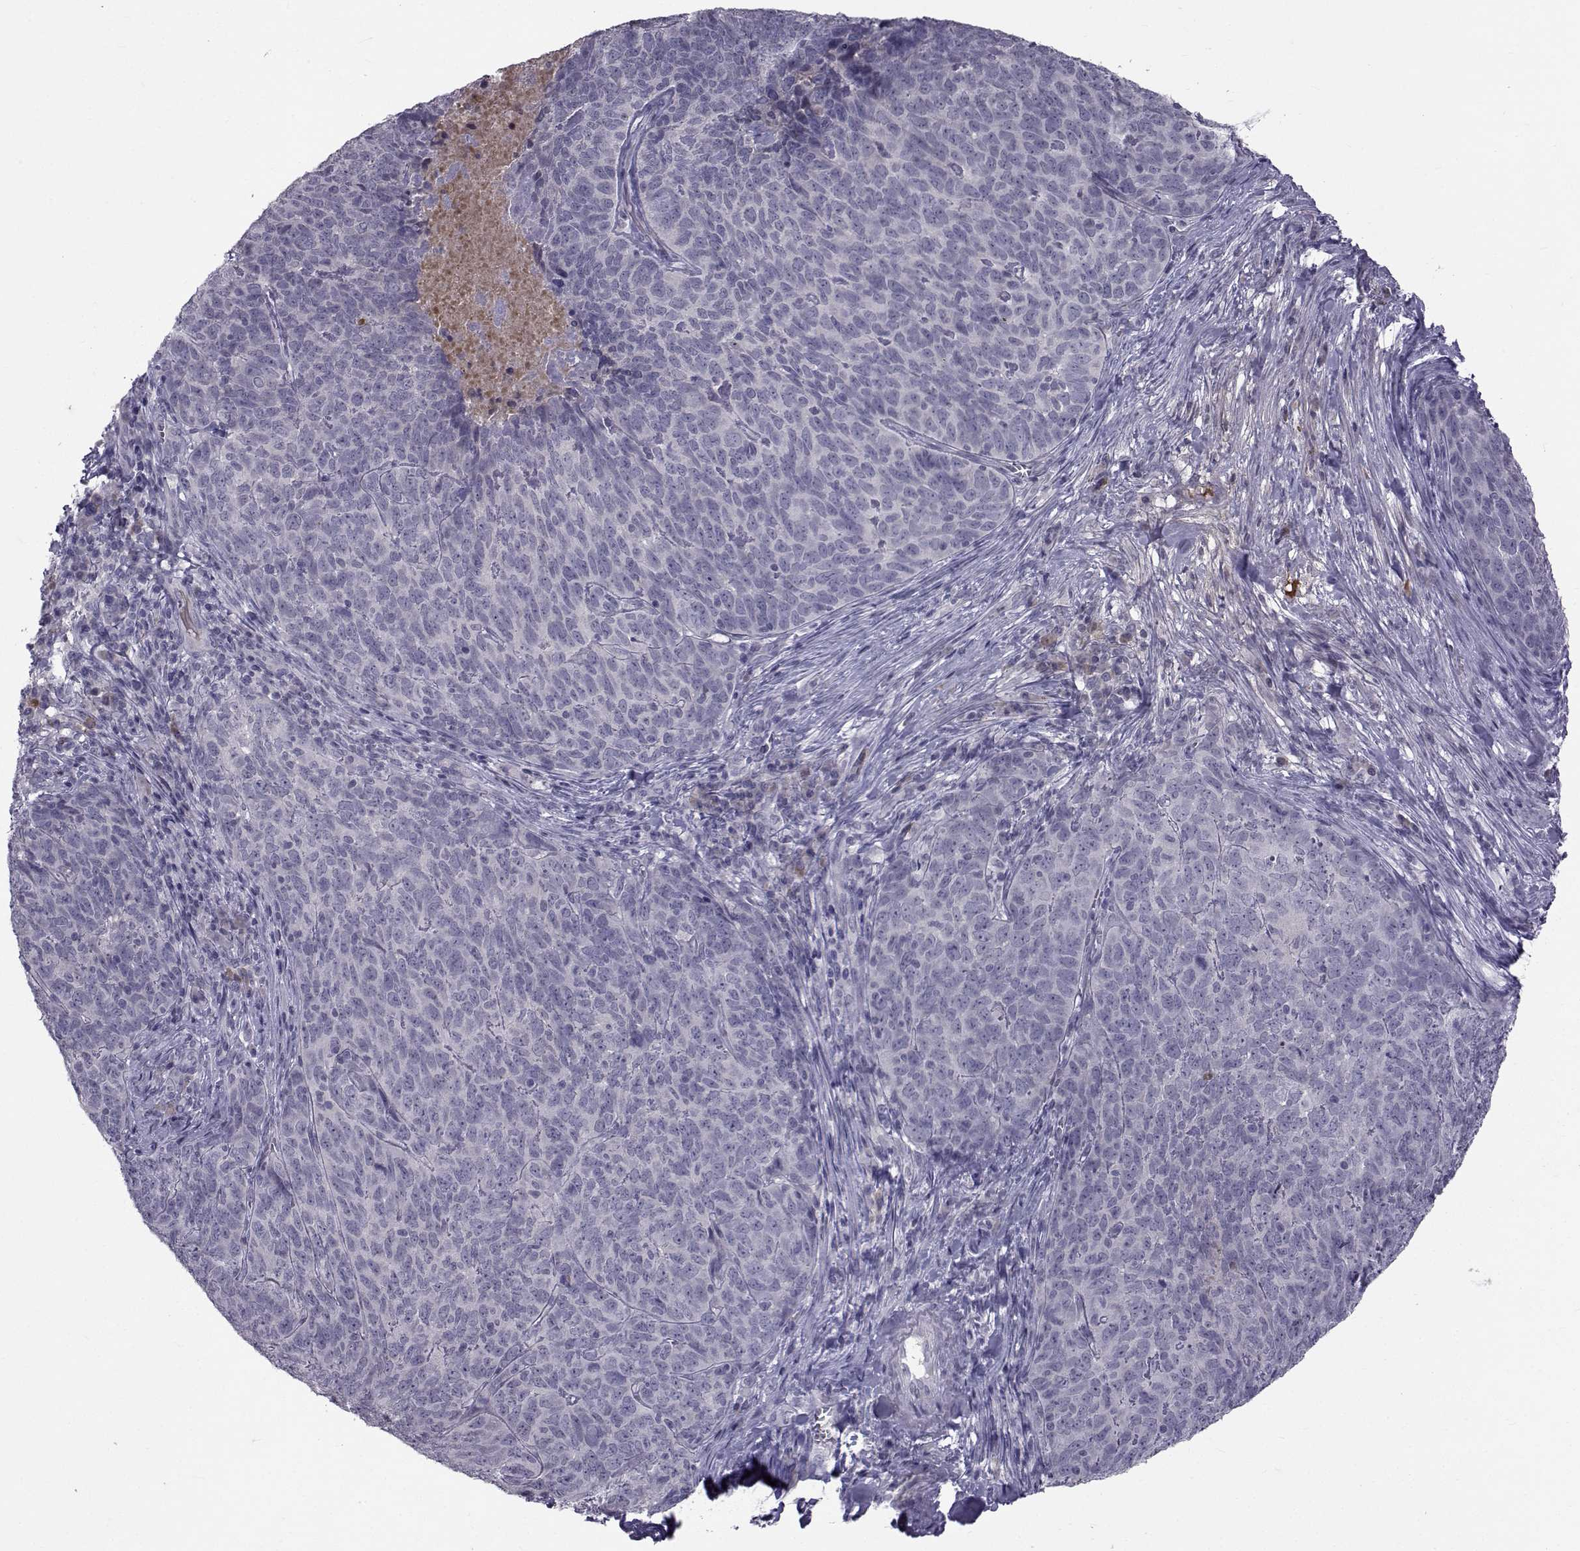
{"staining": {"intensity": "negative", "quantity": "none", "location": "none"}, "tissue": "skin cancer", "cell_type": "Tumor cells", "image_type": "cancer", "snomed": [{"axis": "morphology", "description": "Squamous cell carcinoma, NOS"}, {"axis": "topography", "description": "Skin"}, {"axis": "topography", "description": "Anal"}], "caption": "Tumor cells show no significant protein staining in skin squamous cell carcinoma. Nuclei are stained in blue.", "gene": "TNFRSF11B", "patient": {"sex": "female", "age": 51}}